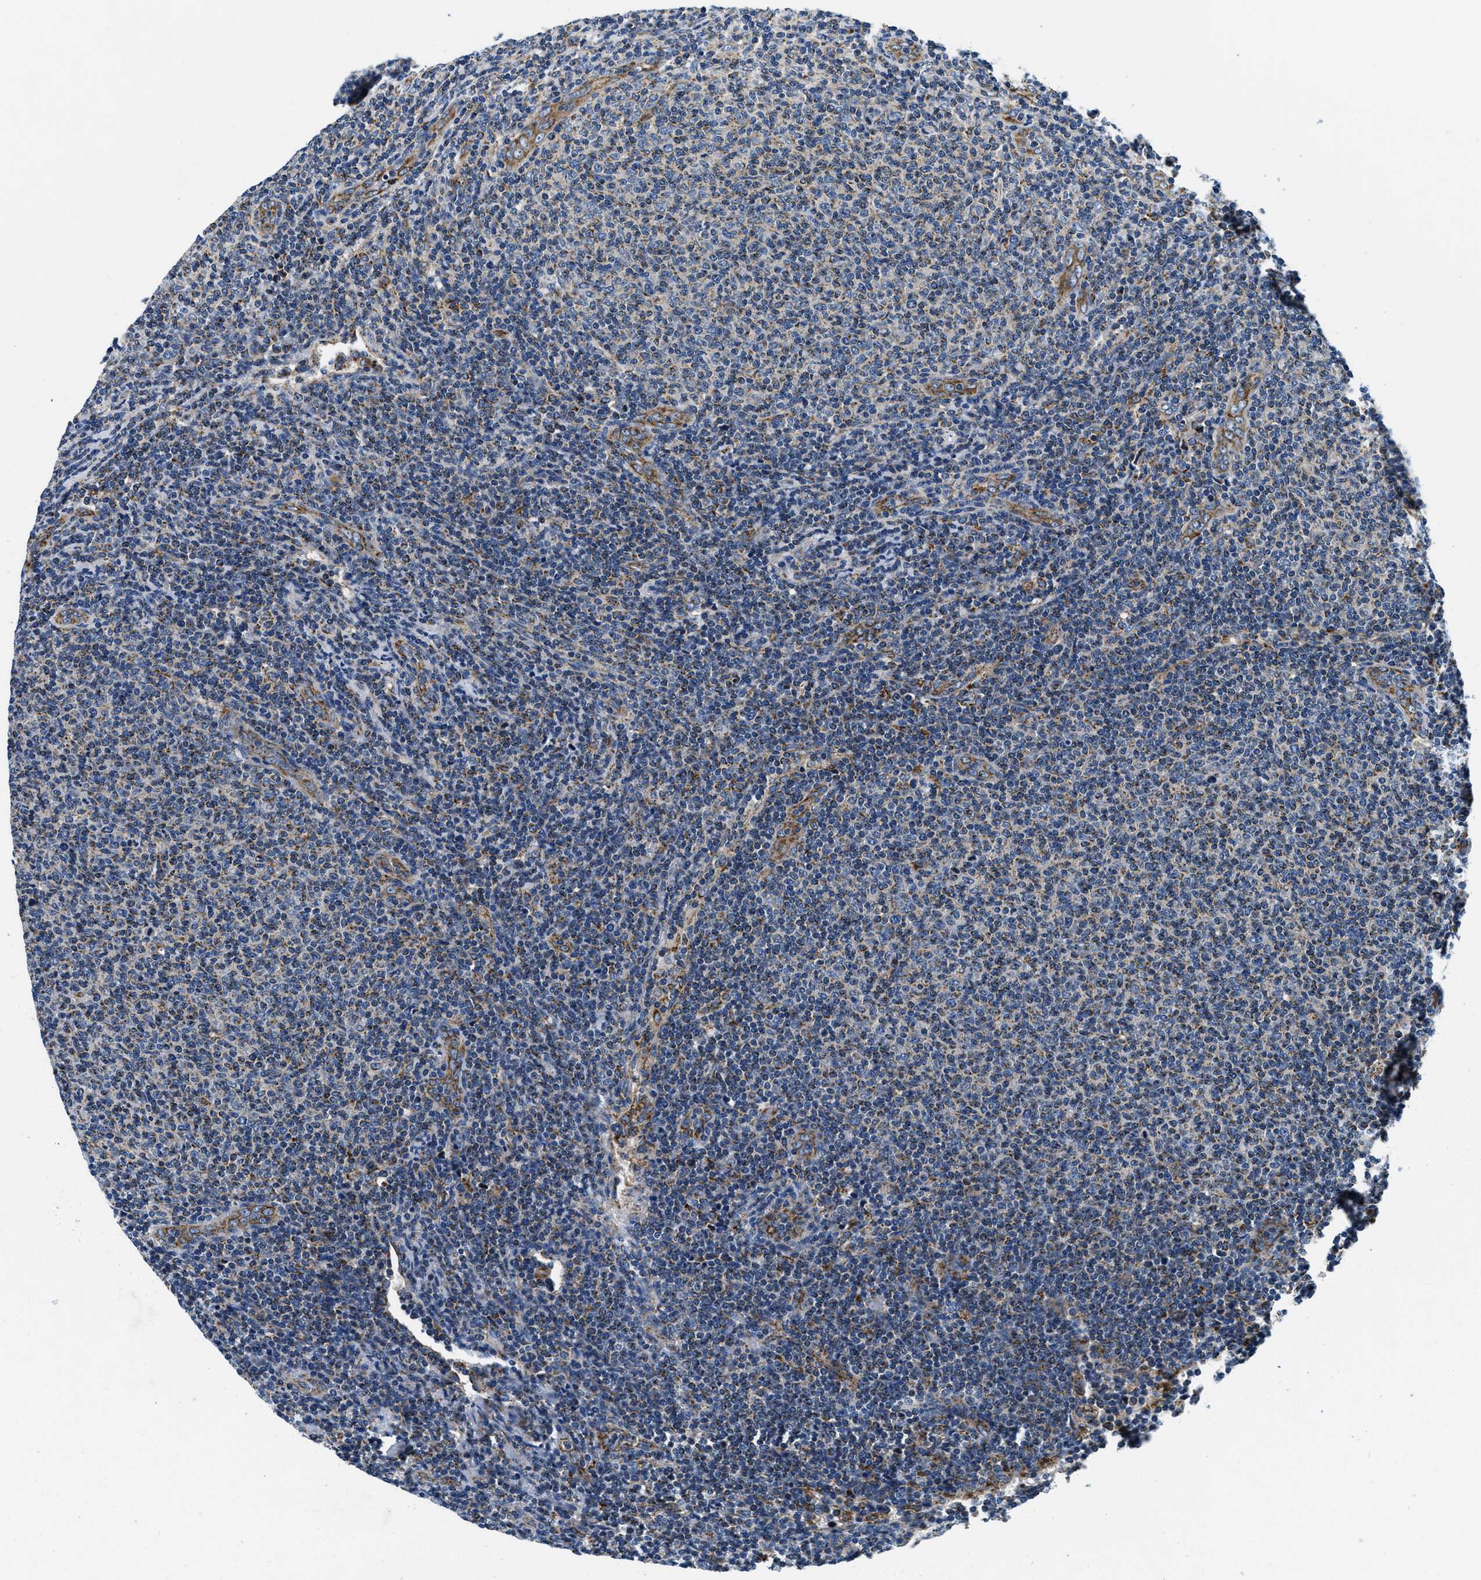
{"staining": {"intensity": "weak", "quantity": "<25%", "location": "cytoplasmic/membranous"}, "tissue": "lymphoma", "cell_type": "Tumor cells", "image_type": "cancer", "snomed": [{"axis": "morphology", "description": "Malignant lymphoma, non-Hodgkin's type, Low grade"}, {"axis": "topography", "description": "Lymph node"}], "caption": "Immunohistochemistry micrograph of neoplastic tissue: lymphoma stained with DAB (3,3'-diaminobenzidine) reveals no significant protein positivity in tumor cells.", "gene": "SAMD4B", "patient": {"sex": "male", "age": 66}}